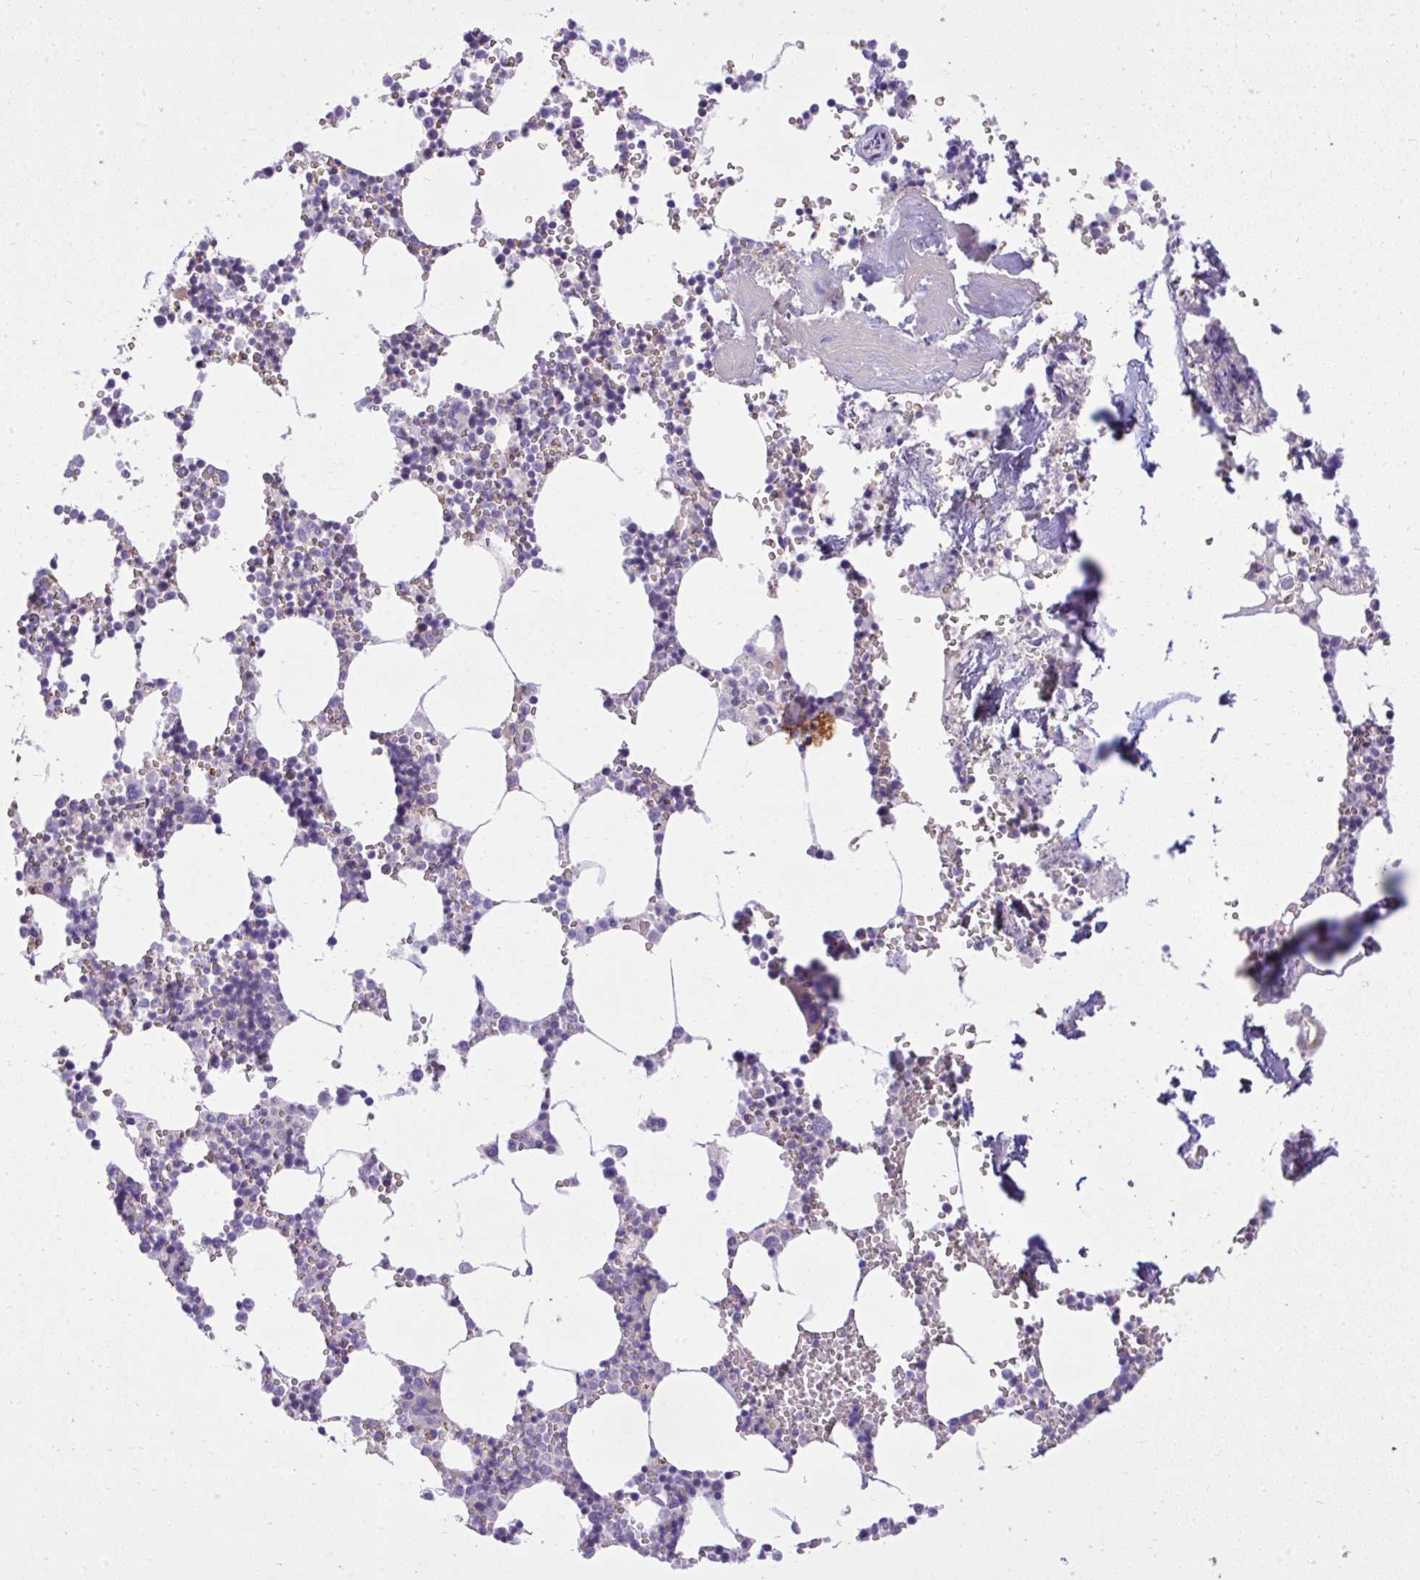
{"staining": {"intensity": "negative", "quantity": "none", "location": "none"}, "tissue": "bone marrow", "cell_type": "Hematopoietic cells", "image_type": "normal", "snomed": [{"axis": "morphology", "description": "Normal tissue, NOS"}, {"axis": "topography", "description": "Bone marrow"}], "caption": "High power microscopy photomicrograph of an immunohistochemistry (IHC) micrograph of unremarkable bone marrow, revealing no significant positivity in hematopoietic cells.", "gene": "PITPNM3", "patient": {"sex": "male", "age": 54}}